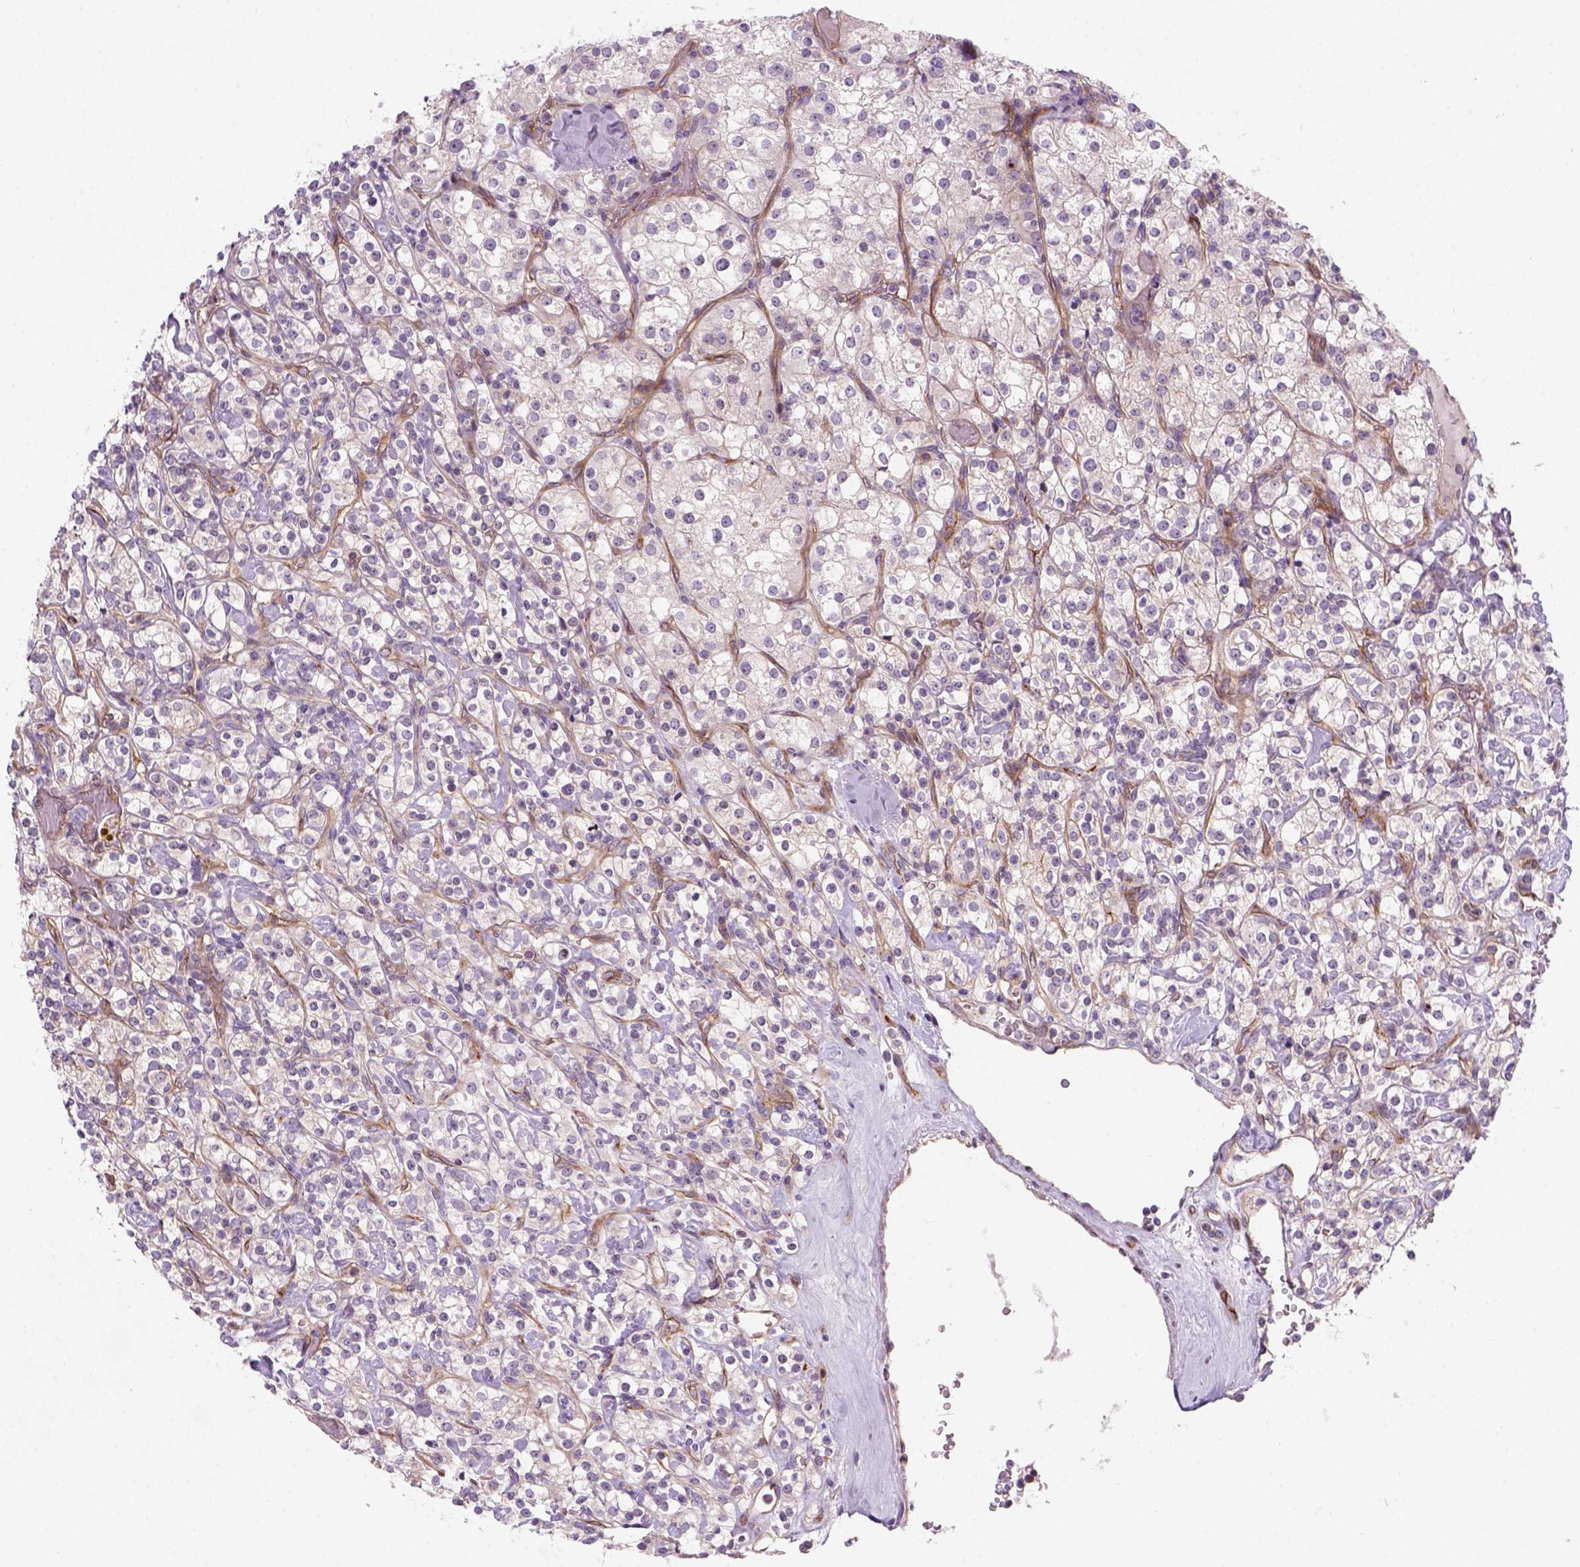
{"staining": {"intensity": "negative", "quantity": "none", "location": "none"}, "tissue": "renal cancer", "cell_type": "Tumor cells", "image_type": "cancer", "snomed": [{"axis": "morphology", "description": "Adenocarcinoma, NOS"}, {"axis": "topography", "description": "Kidney"}], "caption": "Tumor cells show no significant expression in renal cancer (adenocarcinoma).", "gene": "VSTM5", "patient": {"sex": "male", "age": 77}}